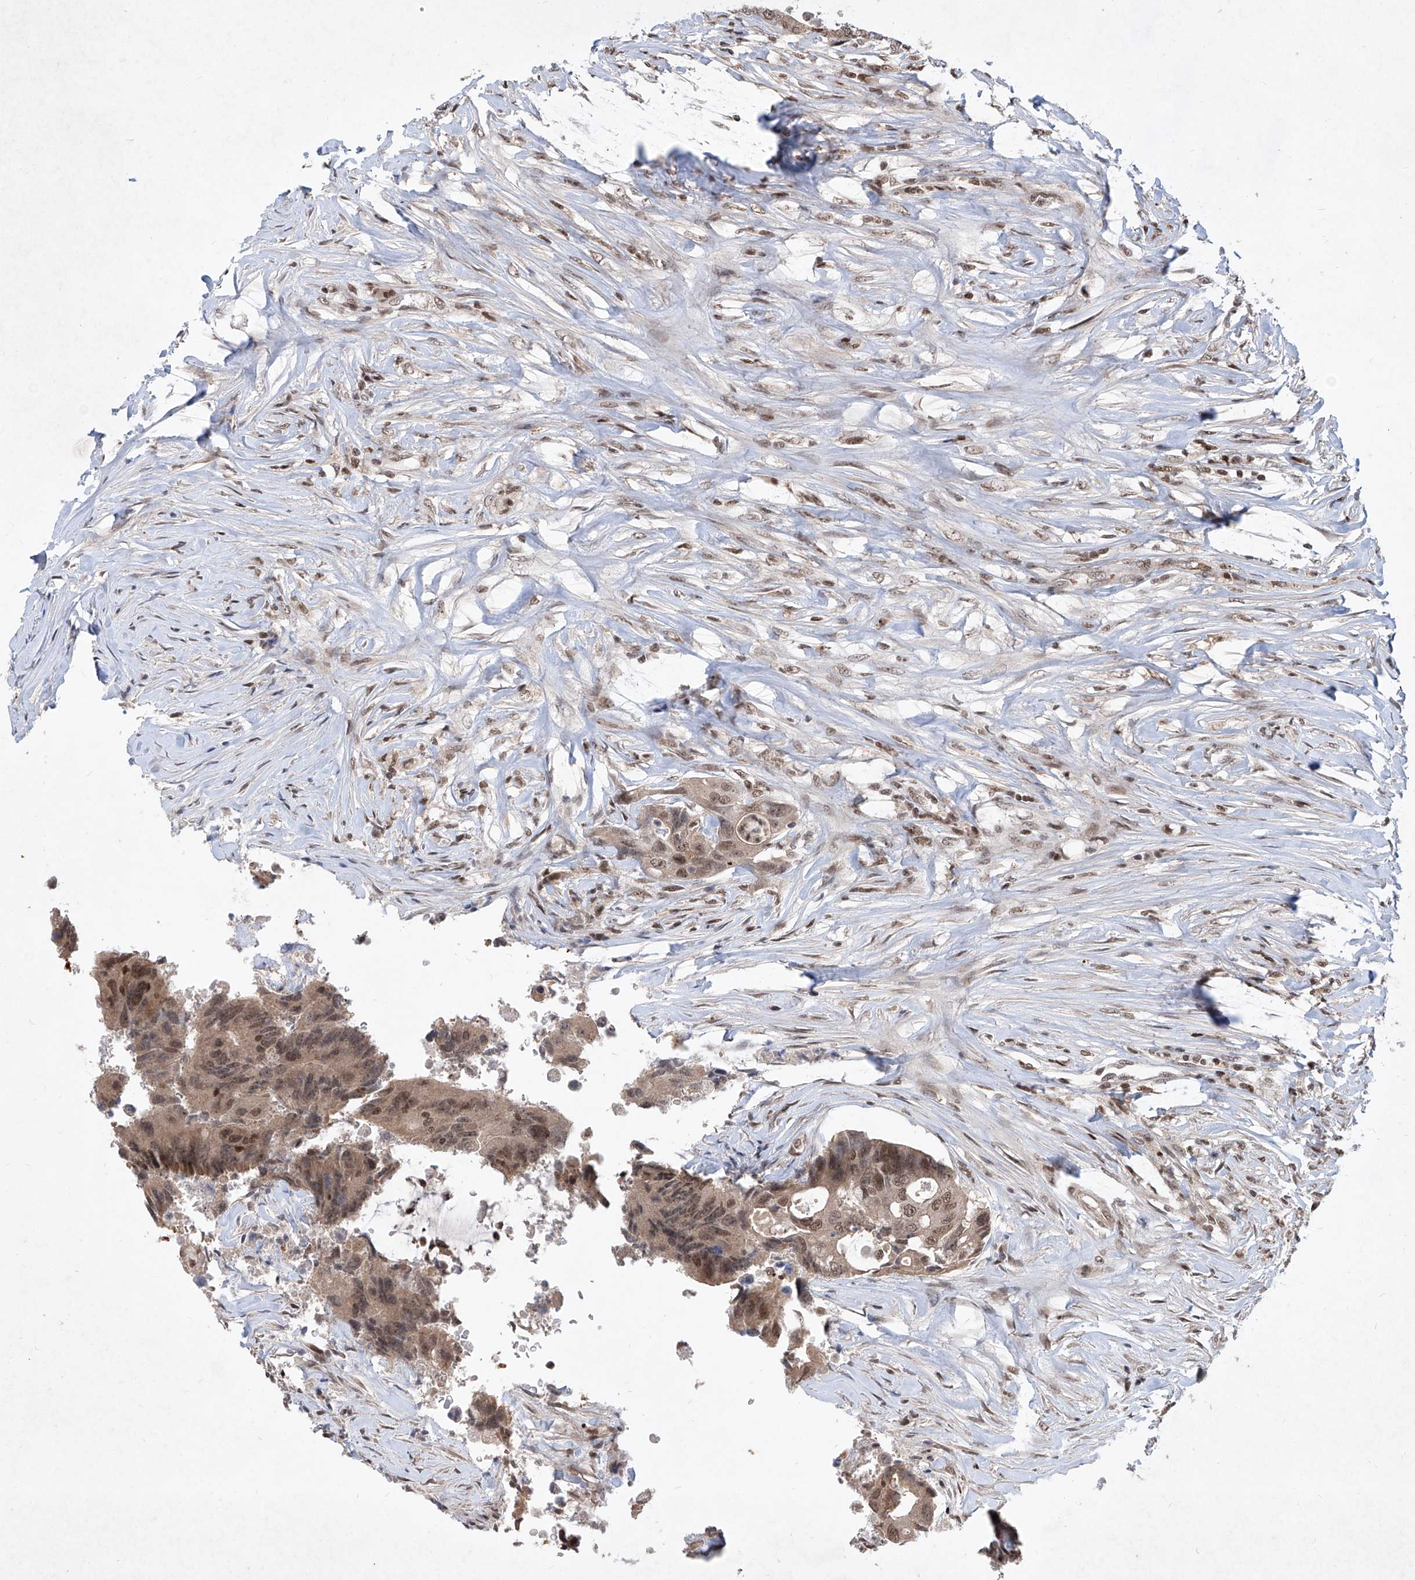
{"staining": {"intensity": "moderate", "quantity": ">75%", "location": "nuclear"}, "tissue": "colorectal cancer", "cell_type": "Tumor cells", "image_type": "cancer", "snomed": [{"axis": "morphology", "description": "Adenocarcinoma, NOS"}, {"axis": "topography", "description": "Colon"}], "caption": "Immunohistochemistry (IHC) (DAB (3,3'-diaminobenzidine)) staining of human colorectal adenocarcinoma reveals moderate nuclear protein expression in about >75% of tumor cells.", "gene": "IRF2", "patient": {"sex": "male", "age": 71}}